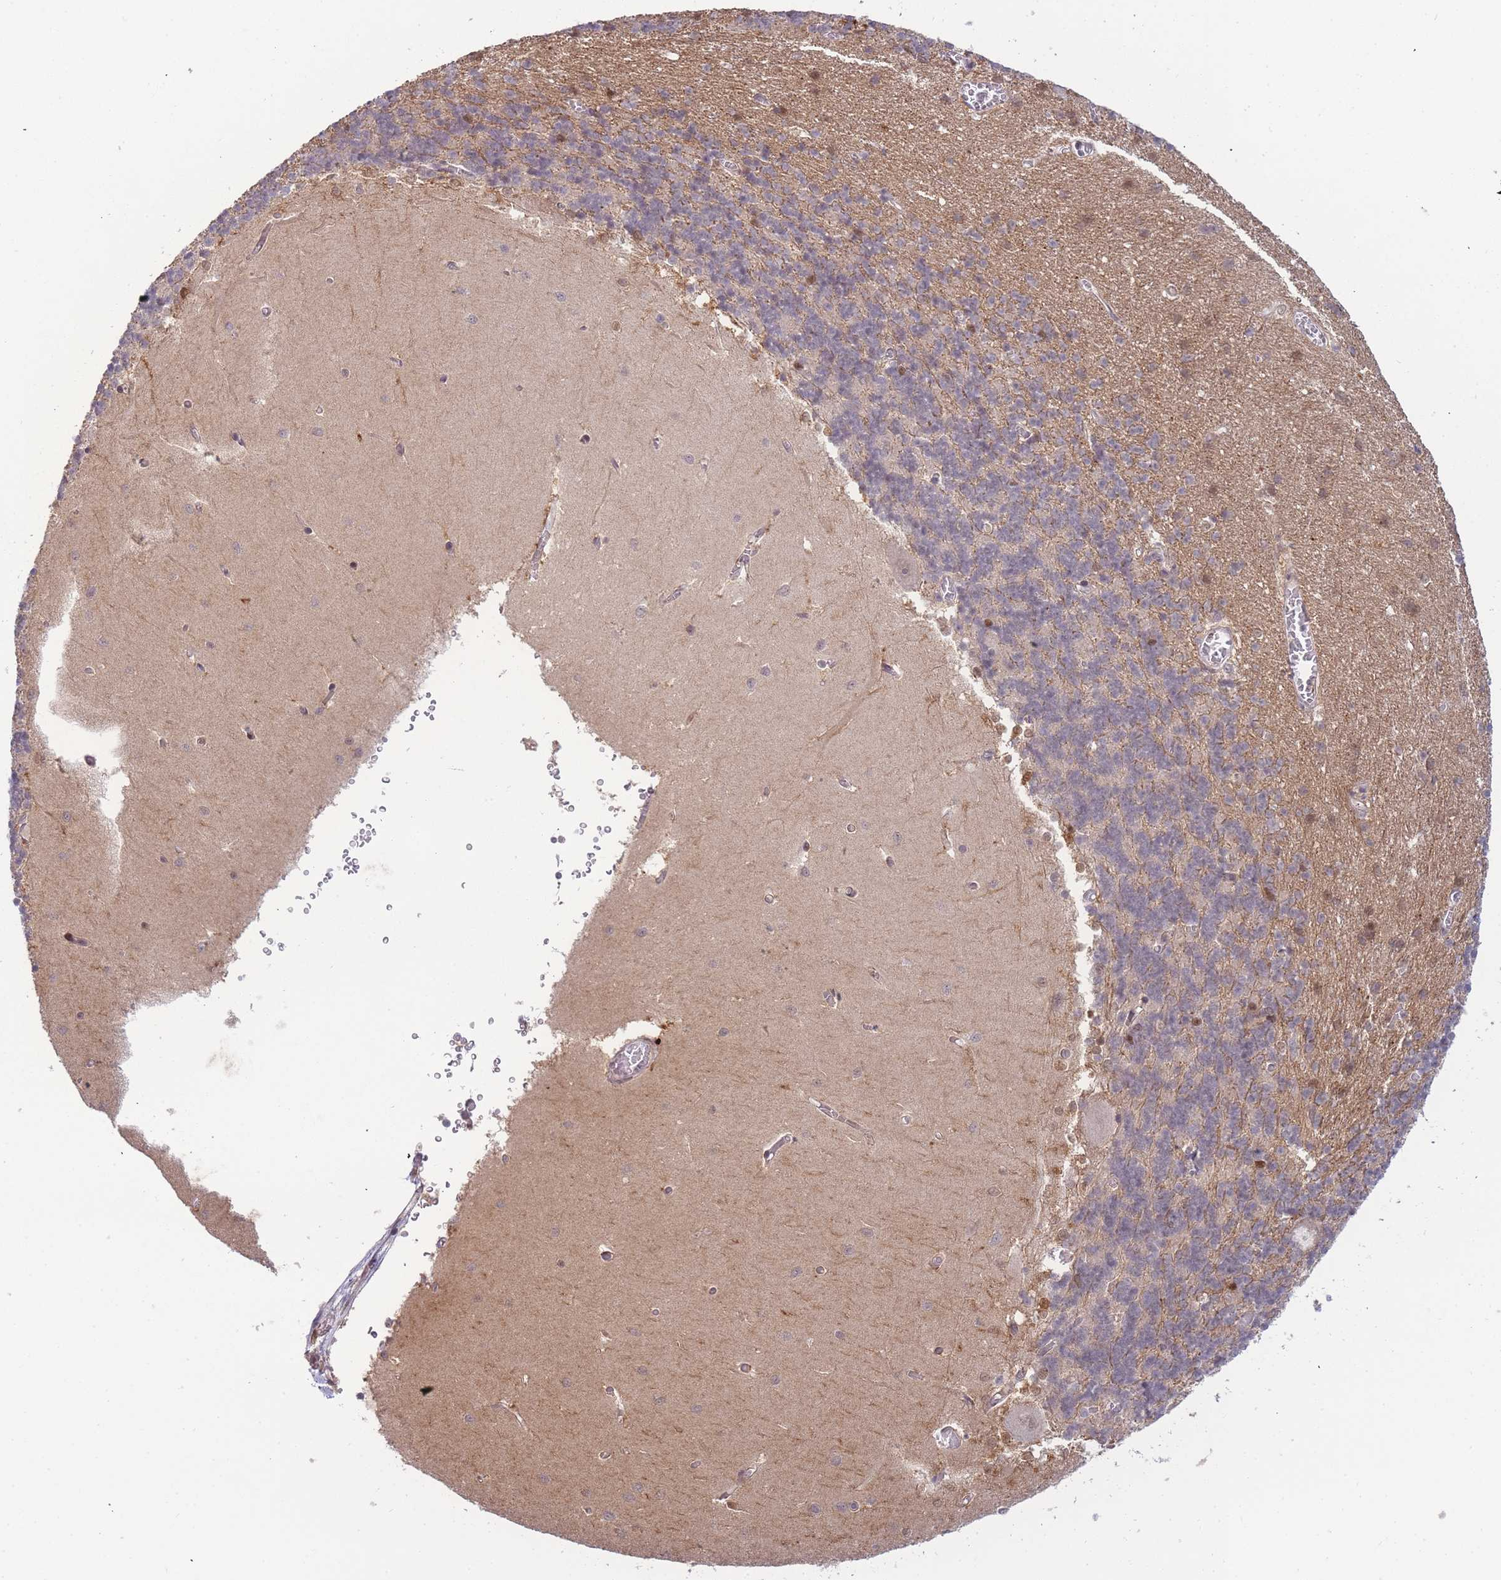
{"staining": {"intensity": "moderate", "quantity": "25%-75%", "location": "cytoplasmic/membranous"}, "tissue": "cerebellum", "cell_type": "Cells in granular layer", "image_type": "normal", "snomed": [{"axis": "morphology", "description": "Normal tissue, NOS"}, {"axis": "topography", "description": "Cerebellum"}], "caption": "Cerebellum stained with DAB (3,3'-diaminobenzidine) IHC reveals medium levels of moderate cytoplasmic/membranous expression in approximately 25%-75% of cells in granular layer.", "gene": "DEAF1", "patient": {"sex": "male", "age": 37}}